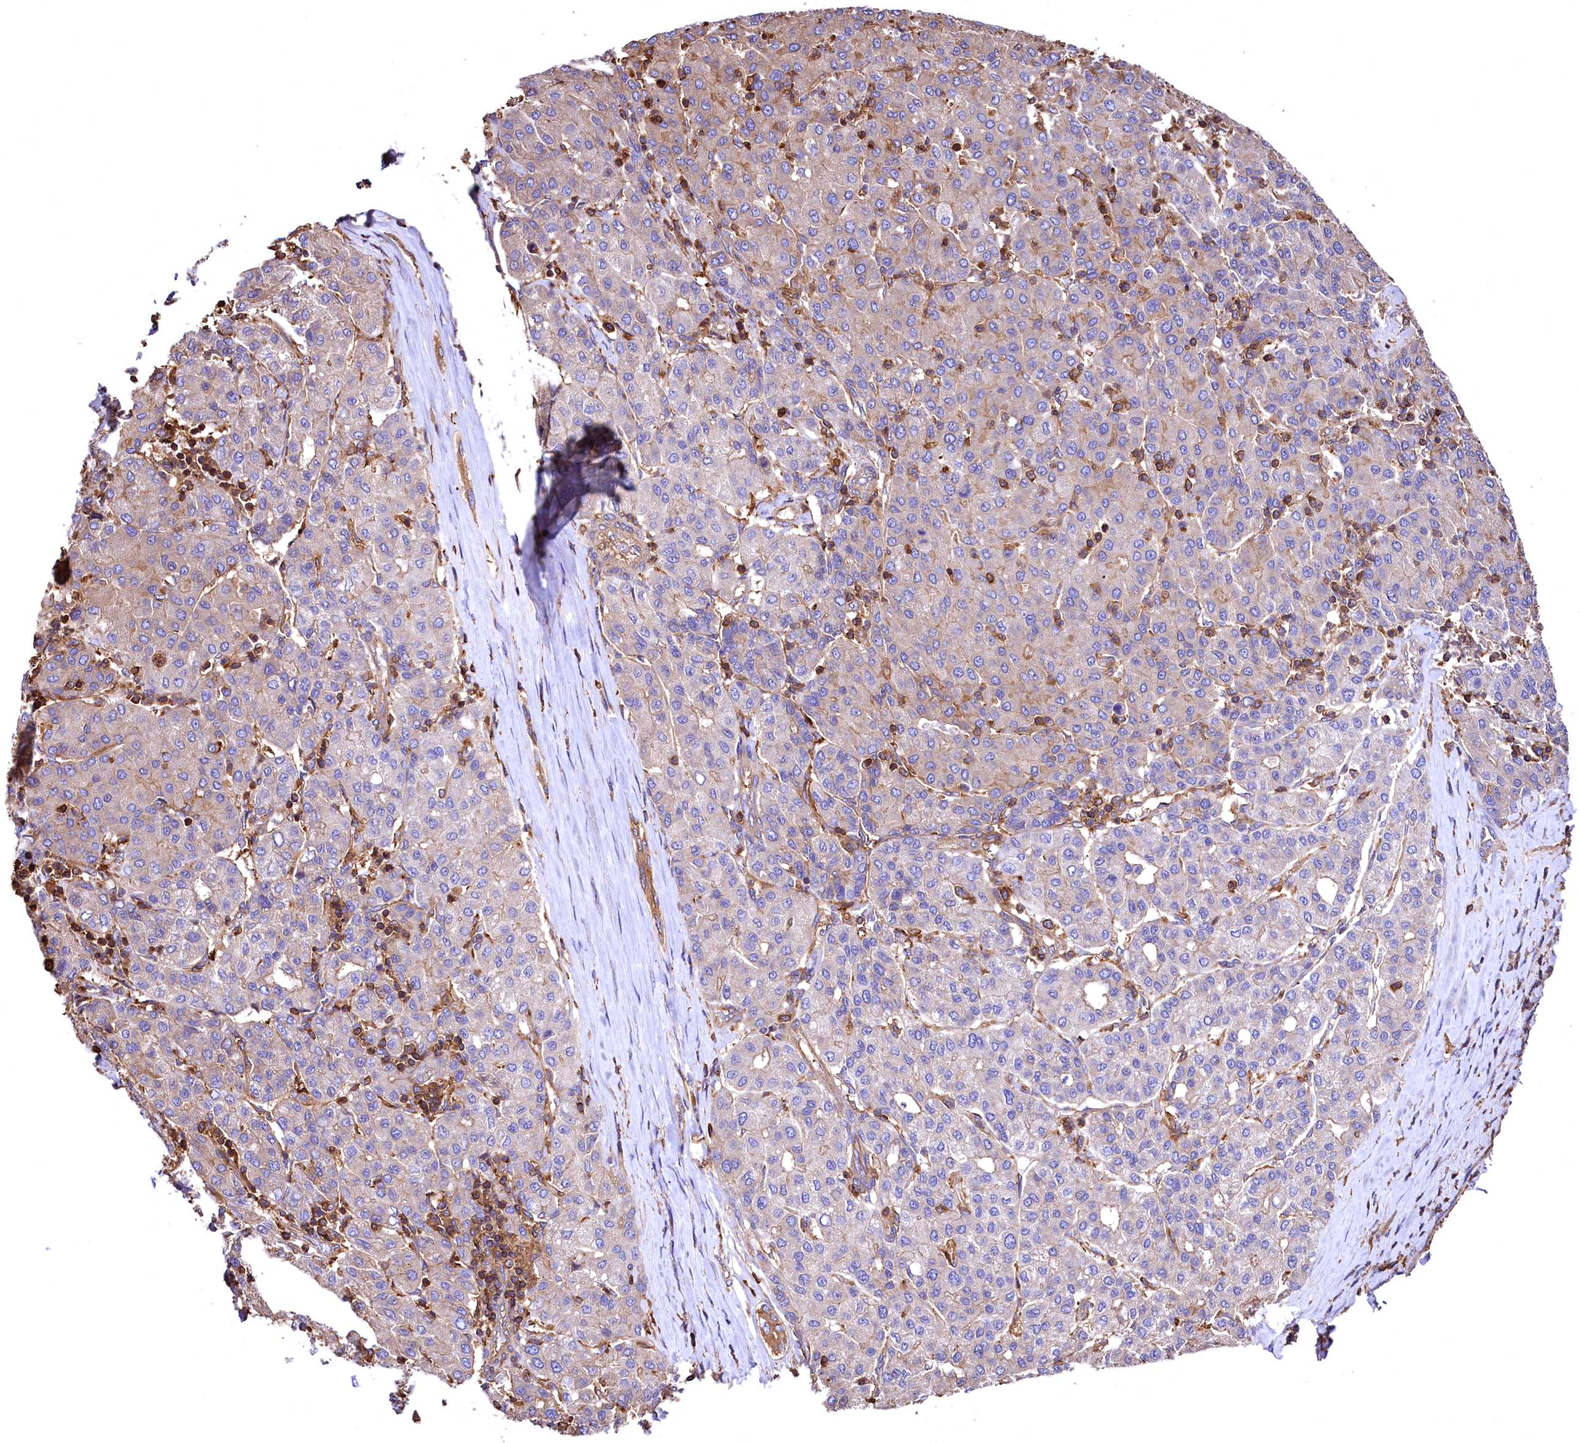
{"staining": {"intensity": "weak", "quantity": "<25%", "location": "cytoplasmic/membranous"}, "tissue": "liver cancer", "cell_type": "Tumor cells", "image_type": "cancer", "snomed": [{"axis": "morphology", "description": "Carcinoma, Hepatocellular, NOS"}, {"axis": "topography", "description": "Liver"}], "caption": "DAB (3,3'-diaminobenzidine) immunohistochemical staining of liver cancer displays no significant staining in tumor cells. The staining is performed using DAB (3,3'-diaminobenzidine) brown chromogen with nuclei counter-stained in using hematoxylin.", "gene": "RARS2", "patient": {"sex": "male", "age": 65}}